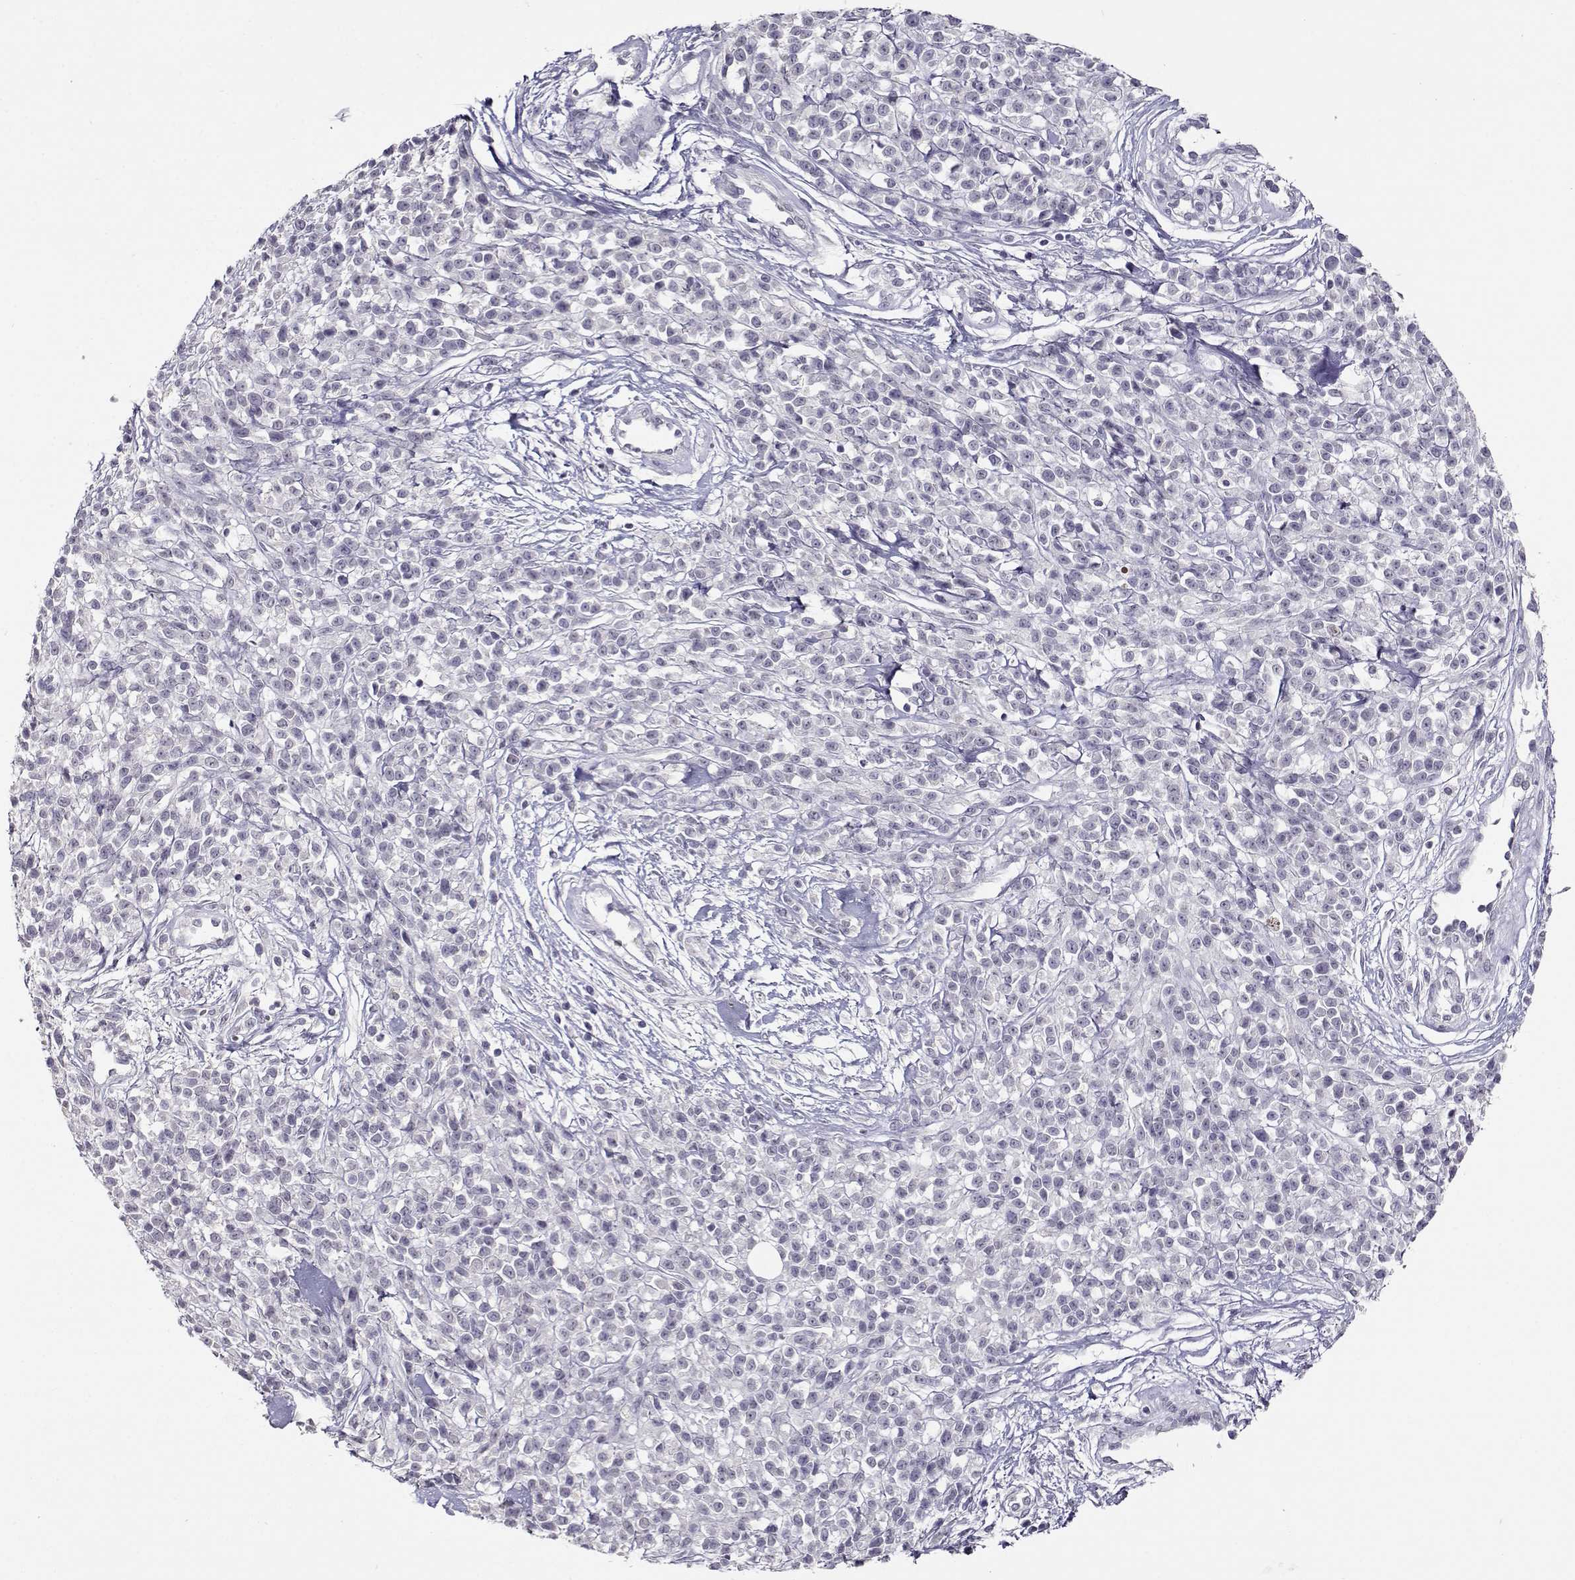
{"staining": {"intensity": "negative", "quantity": "none", "location": "none"}, "tissue": "melanoma", "cell_type": "Tumor cells", "image_type": "cancer", "snomed": [{"axis": "morphology", "description": "Malignant melanoma, NOS"}, {"axis": "topography", "description": "Skin"}, {"axis": "topography", "description": "Skin of trunk"}], "caption": "IHC image of malignant melanoma stained for a protein (brown), which reveals no positivity in tumor cells.", "gene": "RHOXF2", "patient": {"sex": "male", "age": 74}}